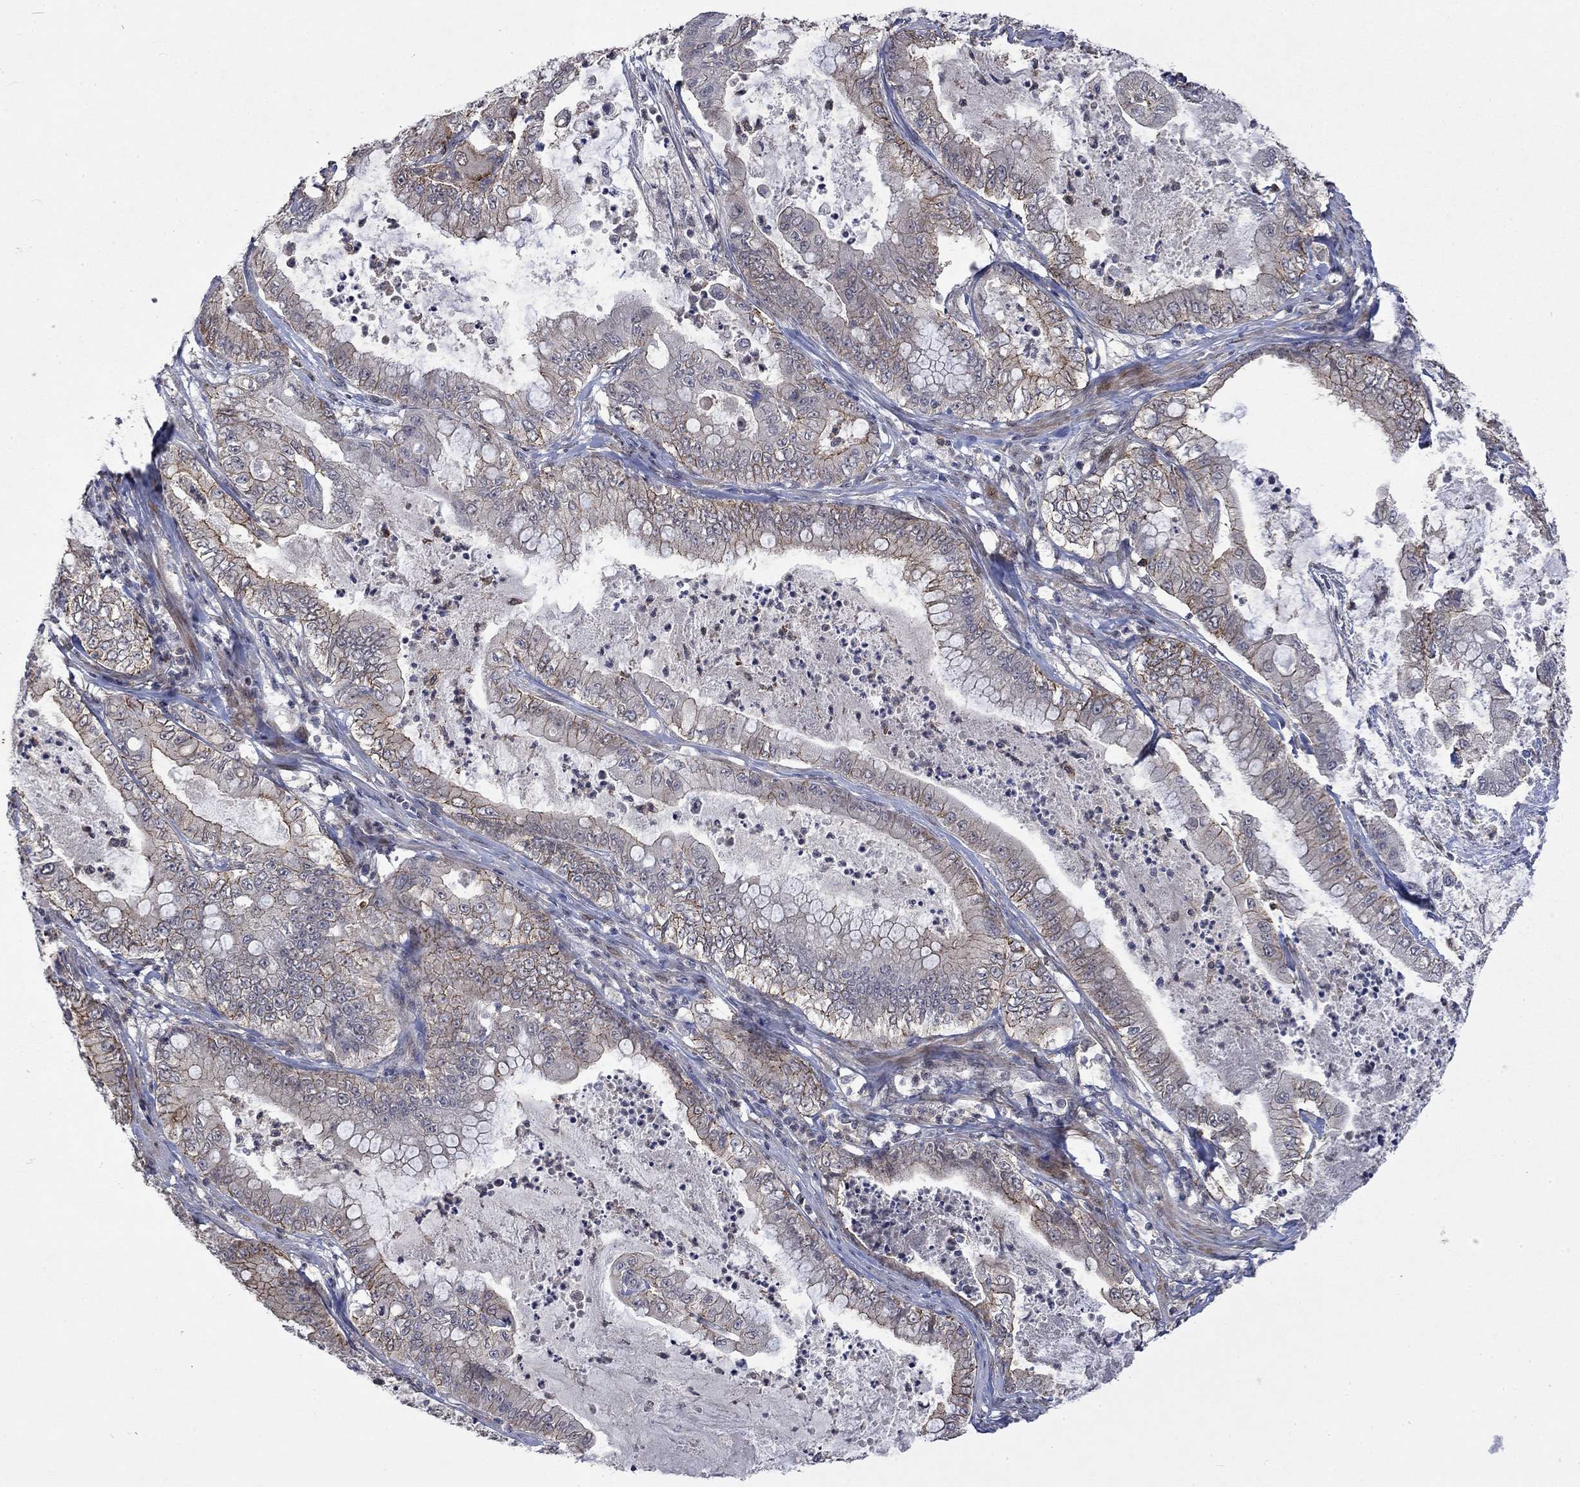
{"staining": {"intensity": "moderate", "quantity": "<25%", "location": "cytoplasmic/membranous"}, "tissue": "pancreatic cancer", "cell_type": "Tumor cells", "image_type": "cancer", "snomed": [{"axis": "morphology", "description": "Adenocarcinoma, NOS"}, {"axis": "topography", "description": "Pancreas"}], "caption": "Human pancreatic cancer stained for a protein (brown) demonstrates moderate cytoplasmic/membranous positive staining in about <25% of tumor cells.", "gene": "PPP1R9A", "patient": {"sex": "male", "age": 71}}